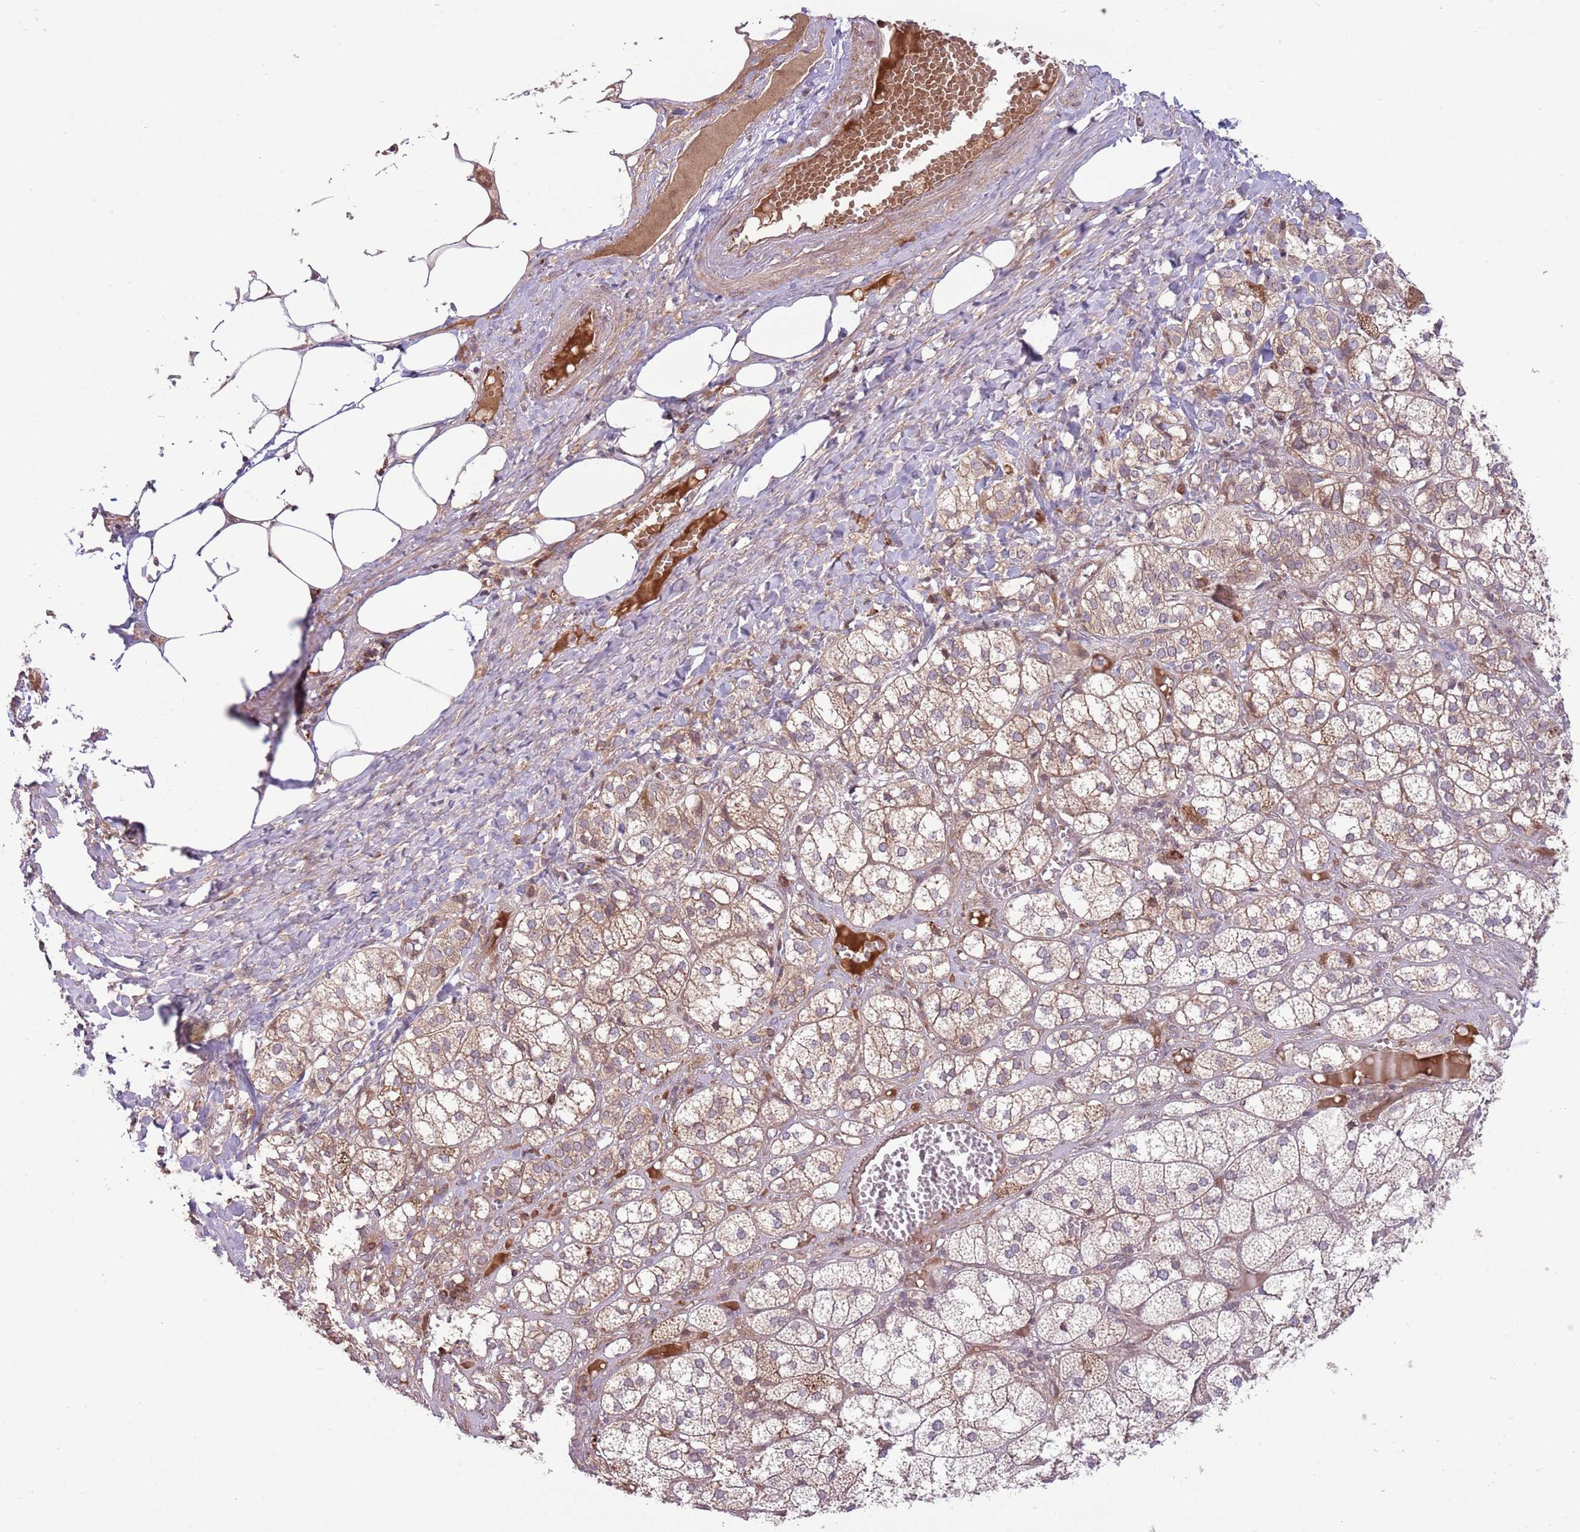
{"staining": {"intensity": "moderate", "quantity": "25%-75%", "location": "cytoplasmic/membranous"}, "tissue": "adrenal gland", "cell_type": "Glandular cells", "image_type": "normal", "snomed": [{"axis": "morphology", "description": "Normal tissue, NOS"}, {"axis": "topography", "description": "Adrenal gland"}], "caption": "Adrenal gland stained with IHC displays moderate cytoplasmic/membranous positivity in about 25%-75% of glandular cells.", "gene": "DPP10", "patient": {"sex": "female", "age": 61}}